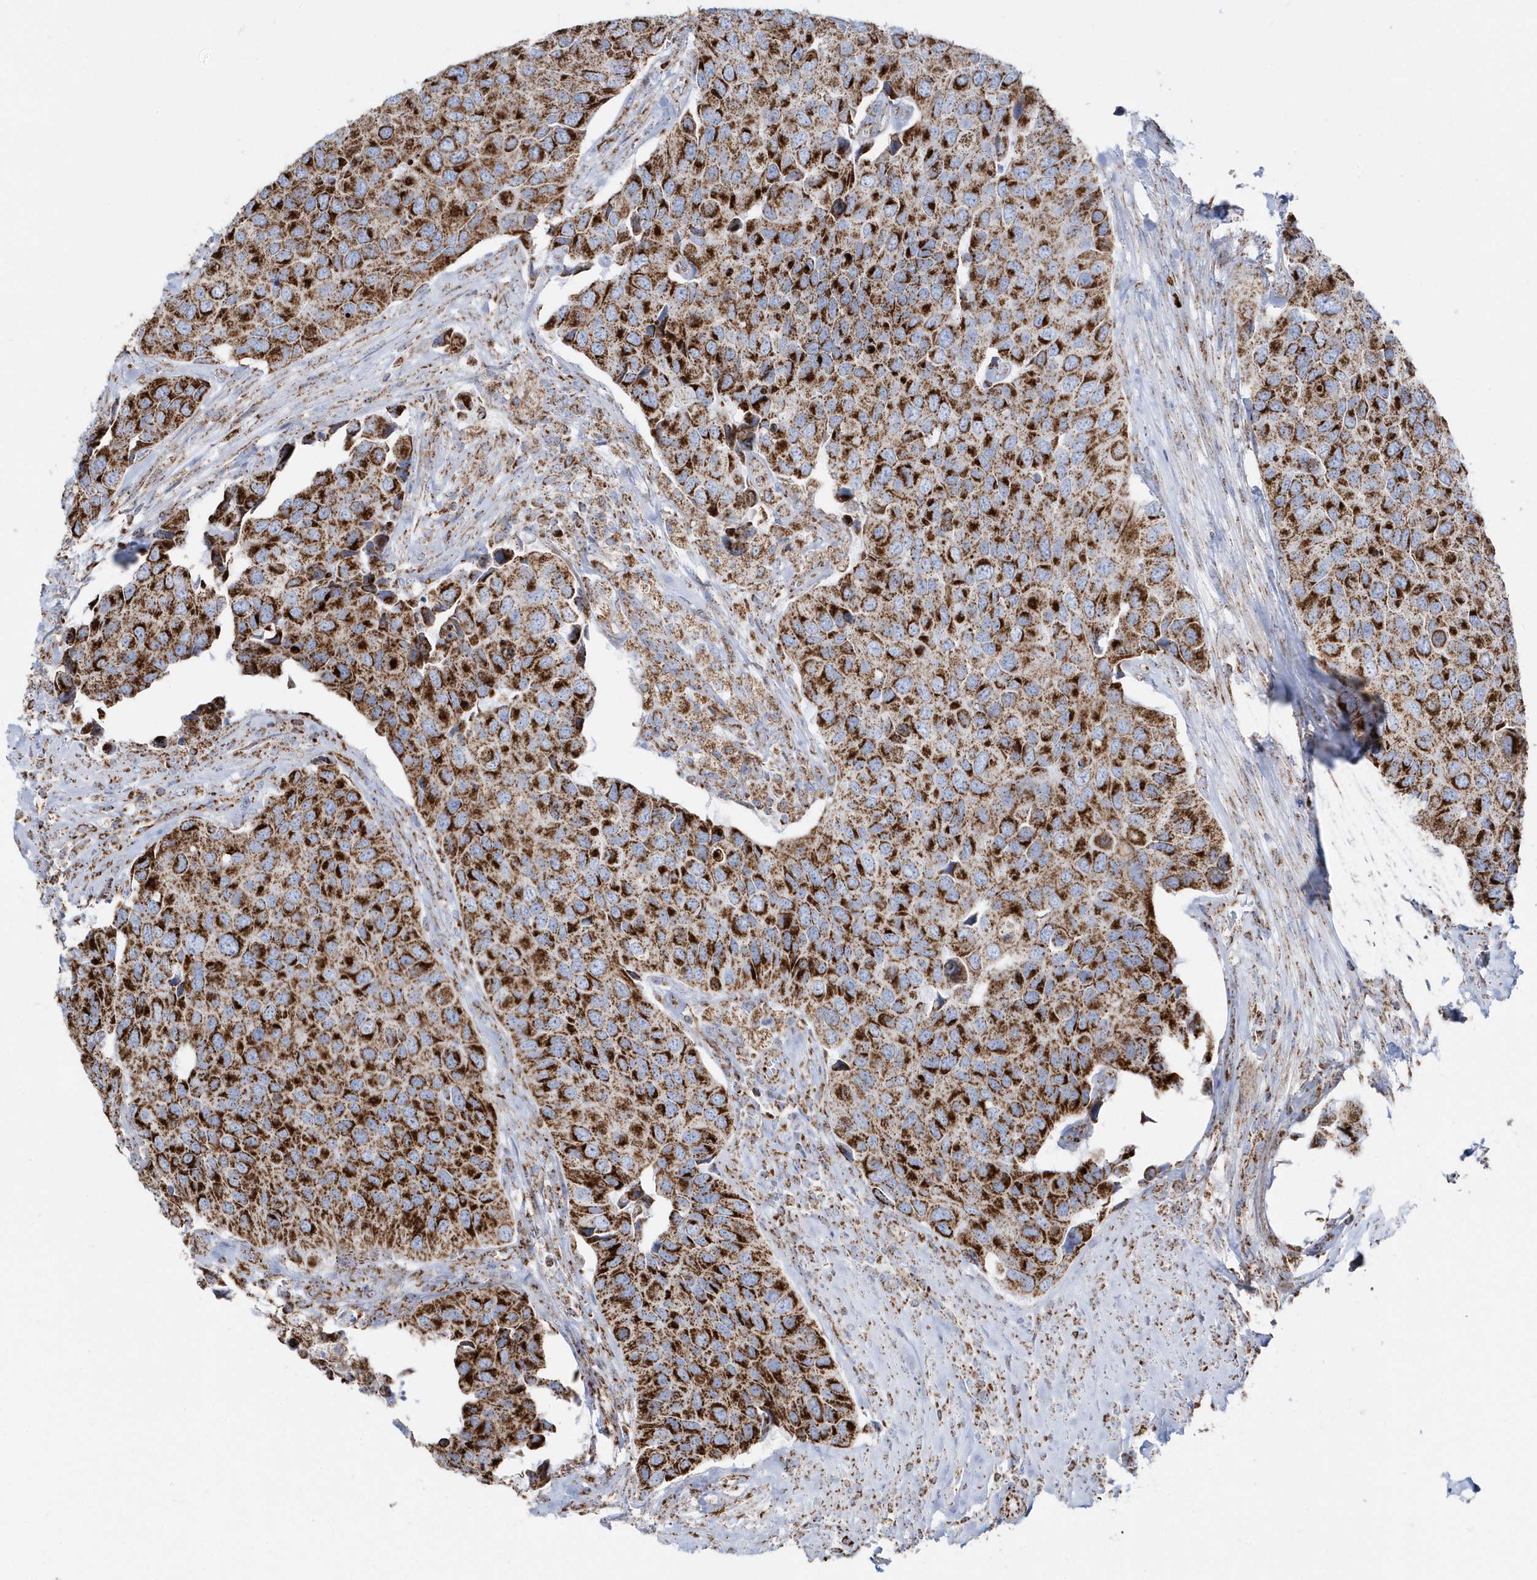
{"staining": {"intensity": "strong", "quantity": ">75%", "location": "cytoplasmic/membranous"}, "tissue": "urothelial cancer", "cell_type": "Tumor cells", "image_type": "cancer", "snomed": [{"axis": "morphology", "description": "Urothelial carcinoma, High grade"}, {"axis": "topography", "description": "Urinary bladder"}], "caption": "IHC image of neoplastic tissue: urothelial carcinoma (high-grade) stained using immunohistochemistry (IHC) demonstrates high levels of strong protein expression localized specifically in the cytoplasmic/membranous of tumor cells, appearing as a cytoplasmic/membranous brown color.", "gene": "TMCO6", "patient": {"sex": "male", "age": 74}}